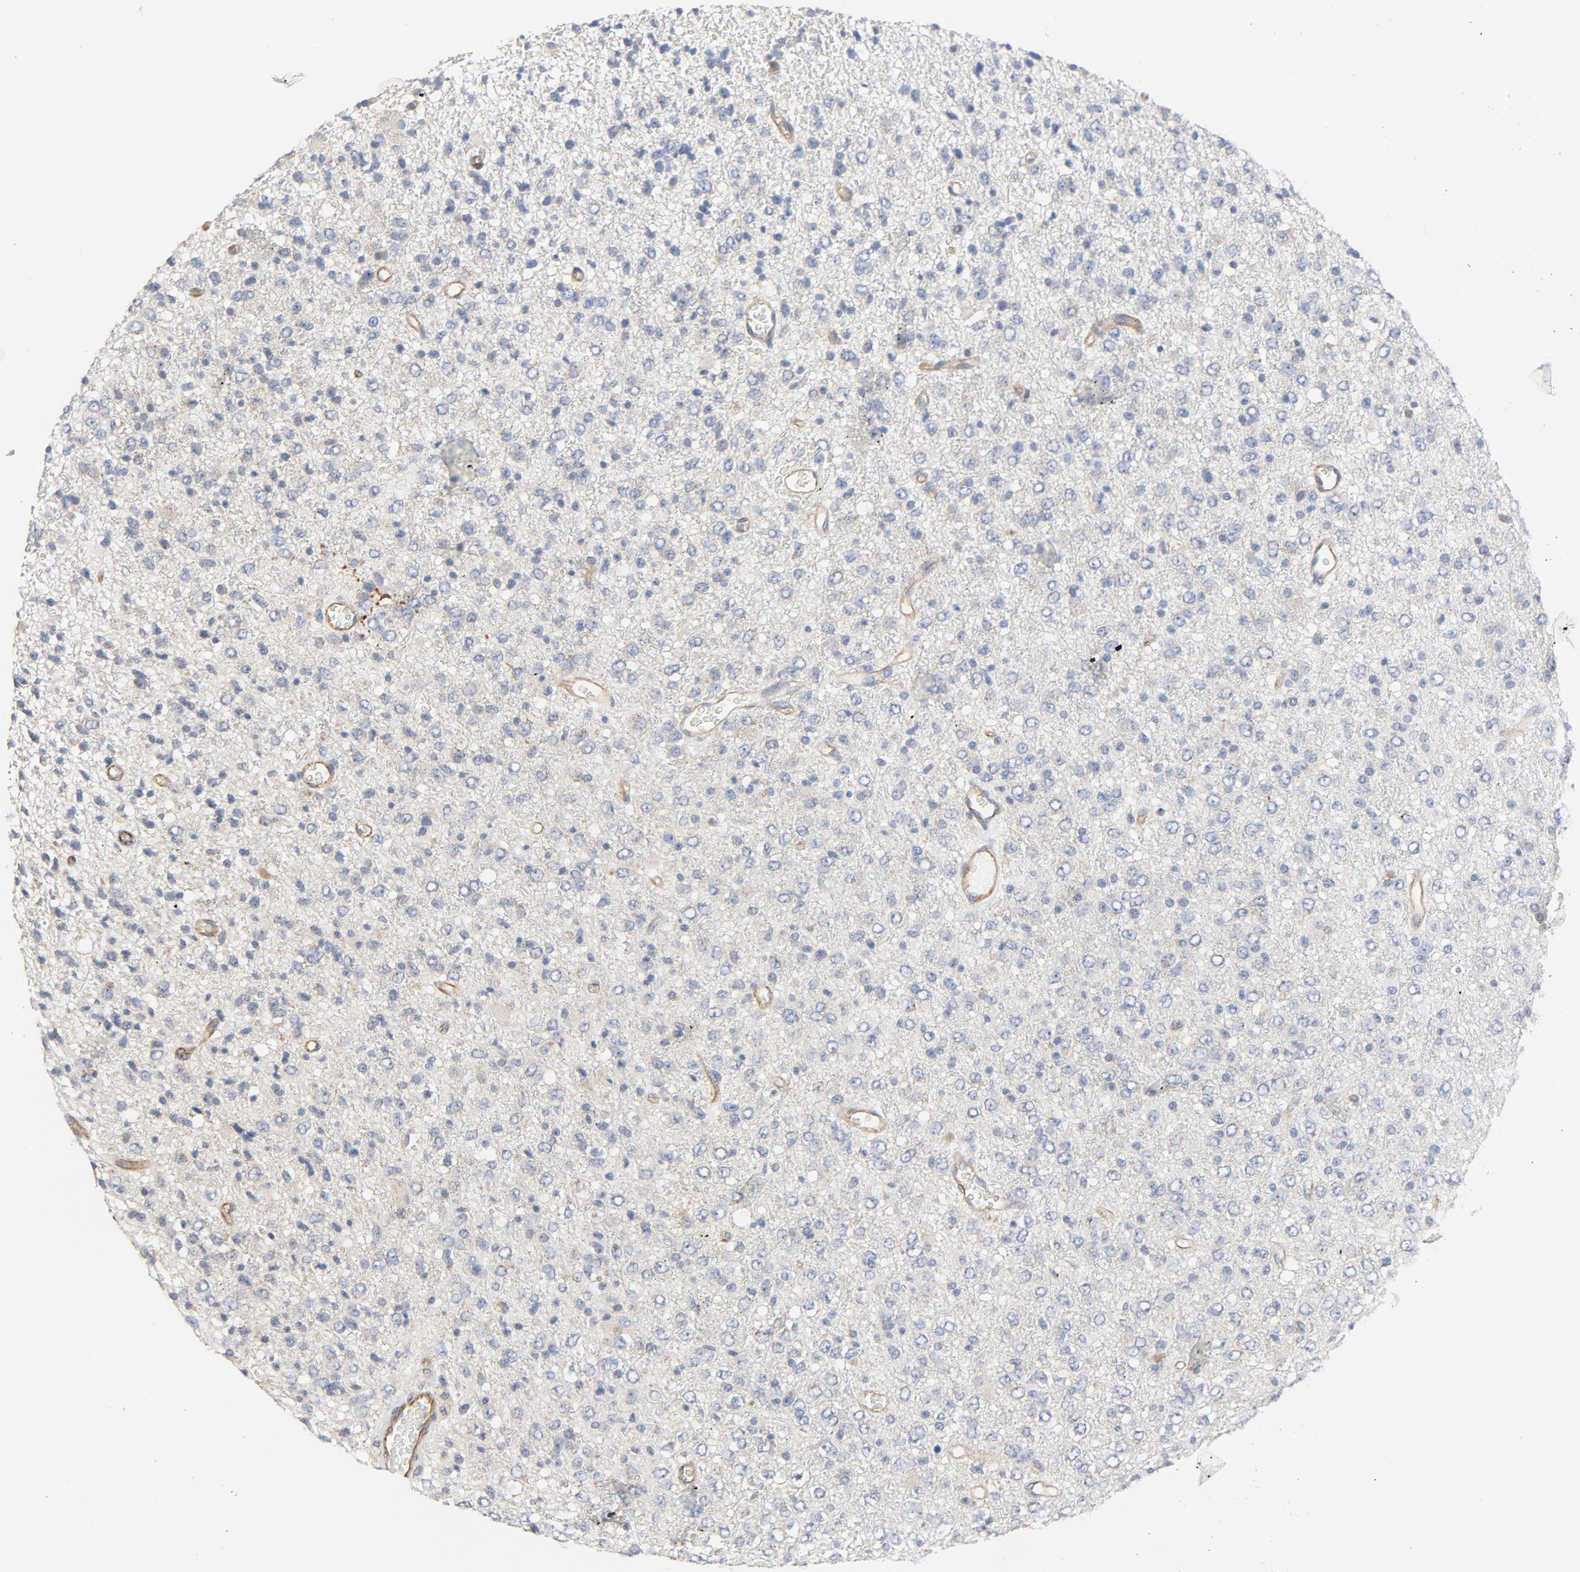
{"staining": {"intensity": "weak", "quantity": "<25%", "location": "cytoplasmic/membranous"}, "tissue": "glioma", "cell_type": "Tumor cells", "image_type": "cancer", "snomed": [{"axis": "morphology", "description": "Glioma, malignant, High grade"}, {"axis": "topography", "description": "pancreas cauda"}], "caption": "High magnification brightfield microscopy of glioma stained with DAB (3,3'-diaminobenzidine) (brown) and counterstained with hematoxylin (blue): tumor cells show no significant positivity. Brightfield microscopy of immunohistochemistry stained with DAB (3,3'-diaminobenzidine) (brown) and hematoxylin (blue), captured at high magnification.", "gene": "TRIOBP", "patient": {"sex": "male", "age": 60}}